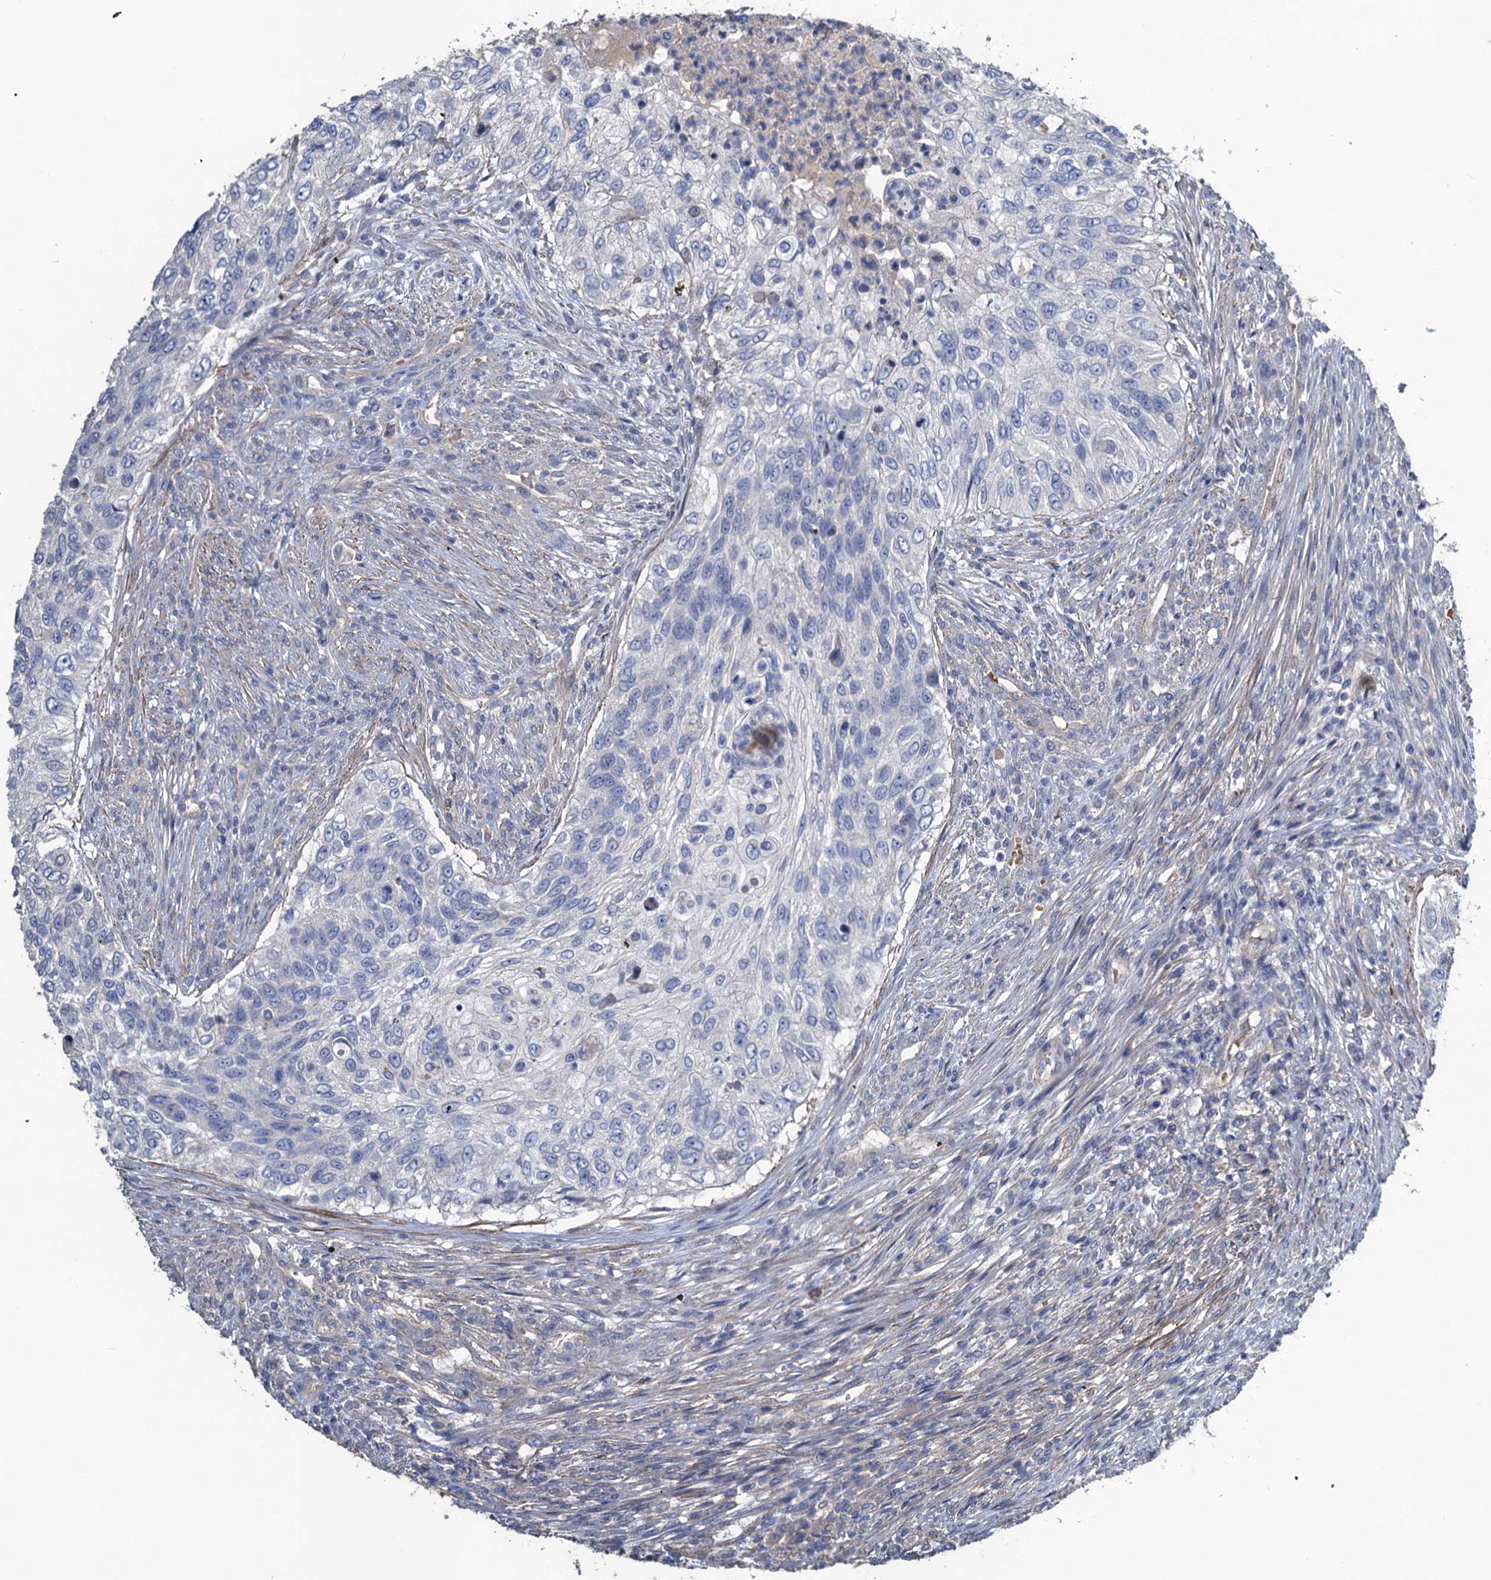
{"staining": {"intensity": "negative", "quantity": "none", "location": "none"}, "tissue": "urothelial cancer", "cell_type": "Tumor cells", "image_type": "cancer", "snomed": [{"axis": "morphology", "description": "Urothelial carcinoma, High grade"}, {"axis": "topography", "description": "Urinary bladder"}], "caption": "Immunohistochemistry of human urothelial carcinoma (high-grade) shows no expression in tumor cells.", "gene": "SMCO3", "patient": {"sex": "female", "age": 60}}